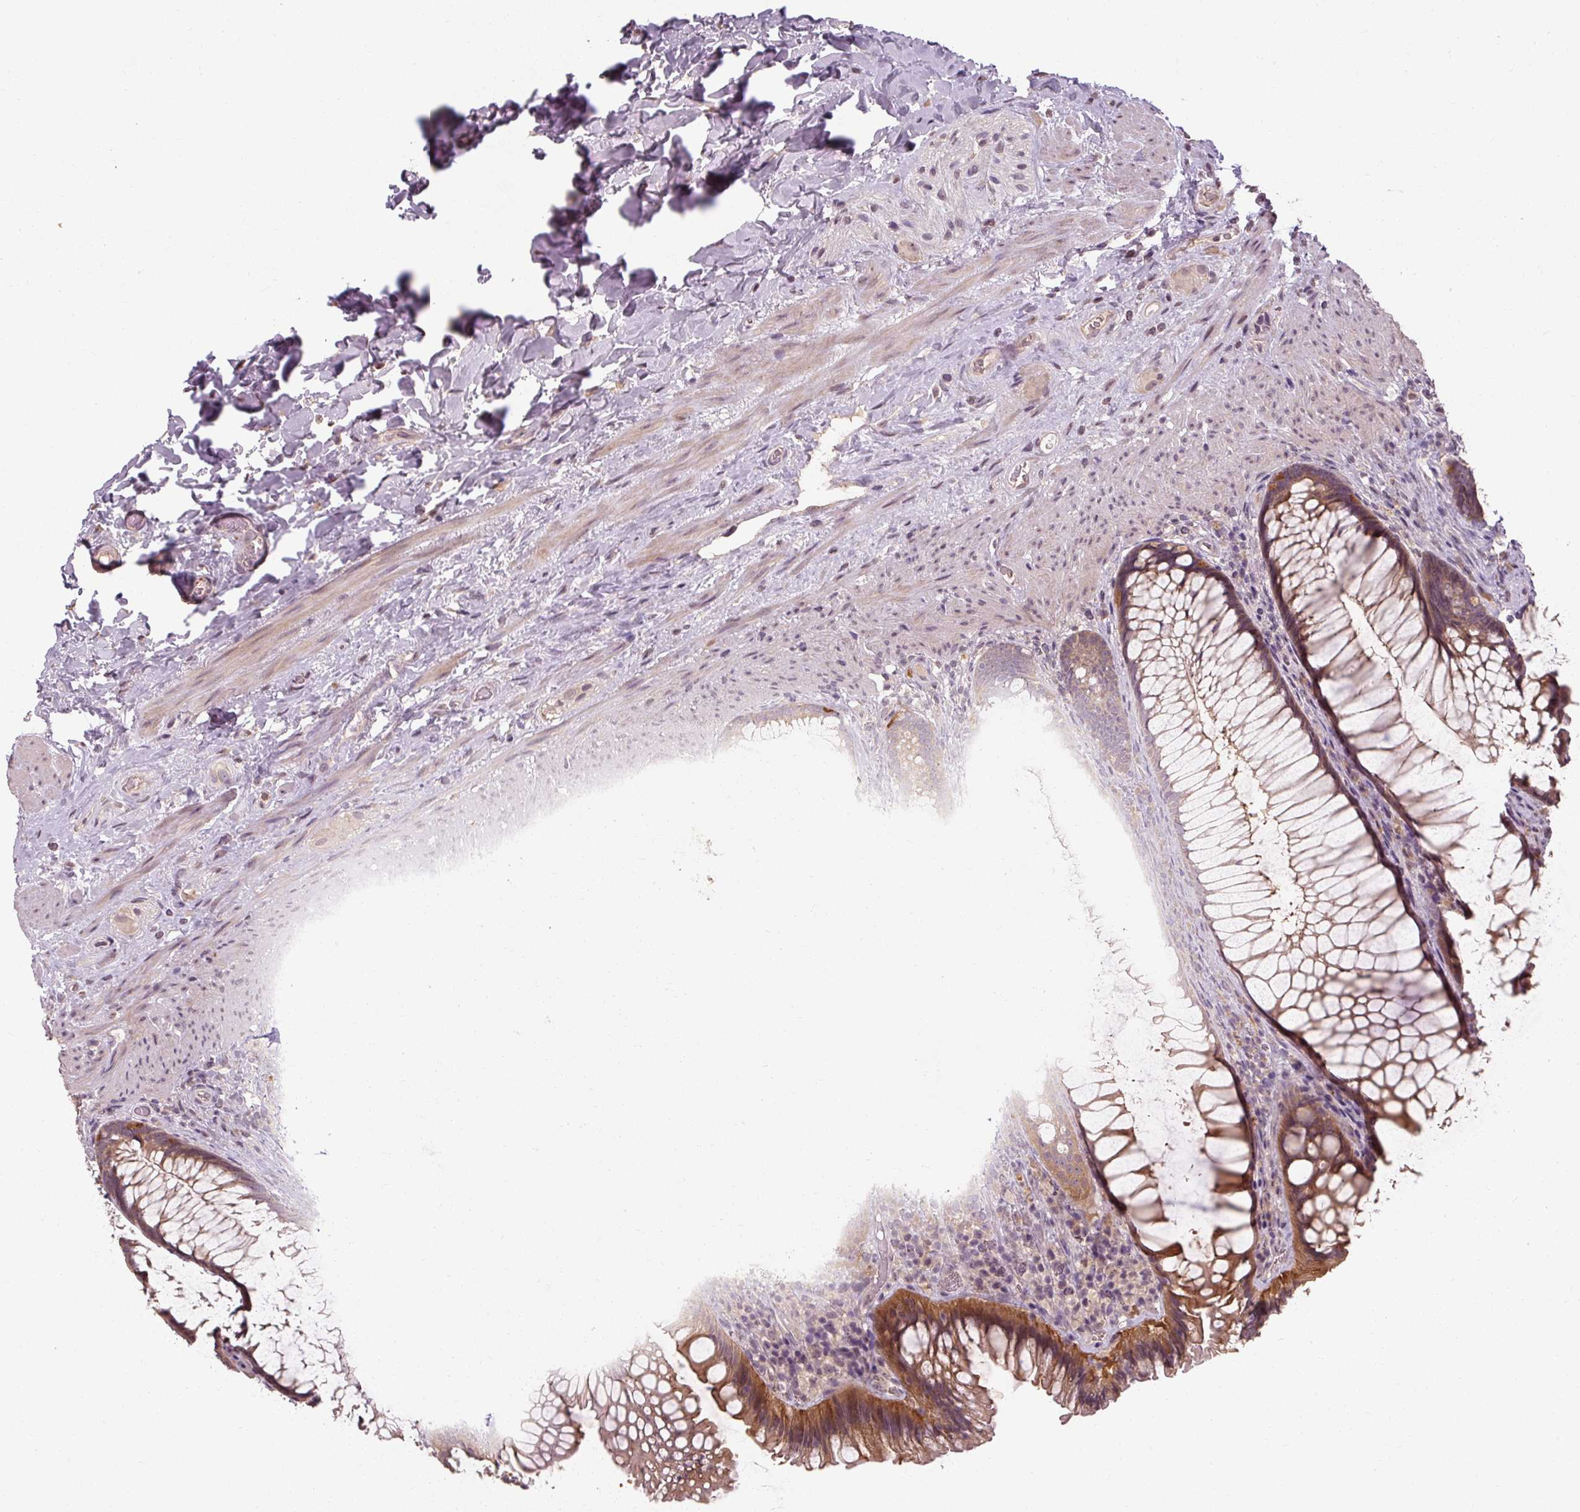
{"staining": {"intensity": "moderate", "quantity": ">75%", "location": "cytoplasmic/membranous"}, "tissue": "rectum", "cell_type": "Glandular cells", "image_type": "normal", "snomed": [{"axis": "morphology", "description": "Normal tissue, NOS"}, {"axis": "topography", "description": "Rectum"}], "caption": "This is an image of immunohistochemistry (IHC) staining of normal rectum, which shows moderate positivity in the cytoplasmic/membranous of glandular cells.", "gene": "CFAP65", "patient": {"sex": "male", "age": 53}}